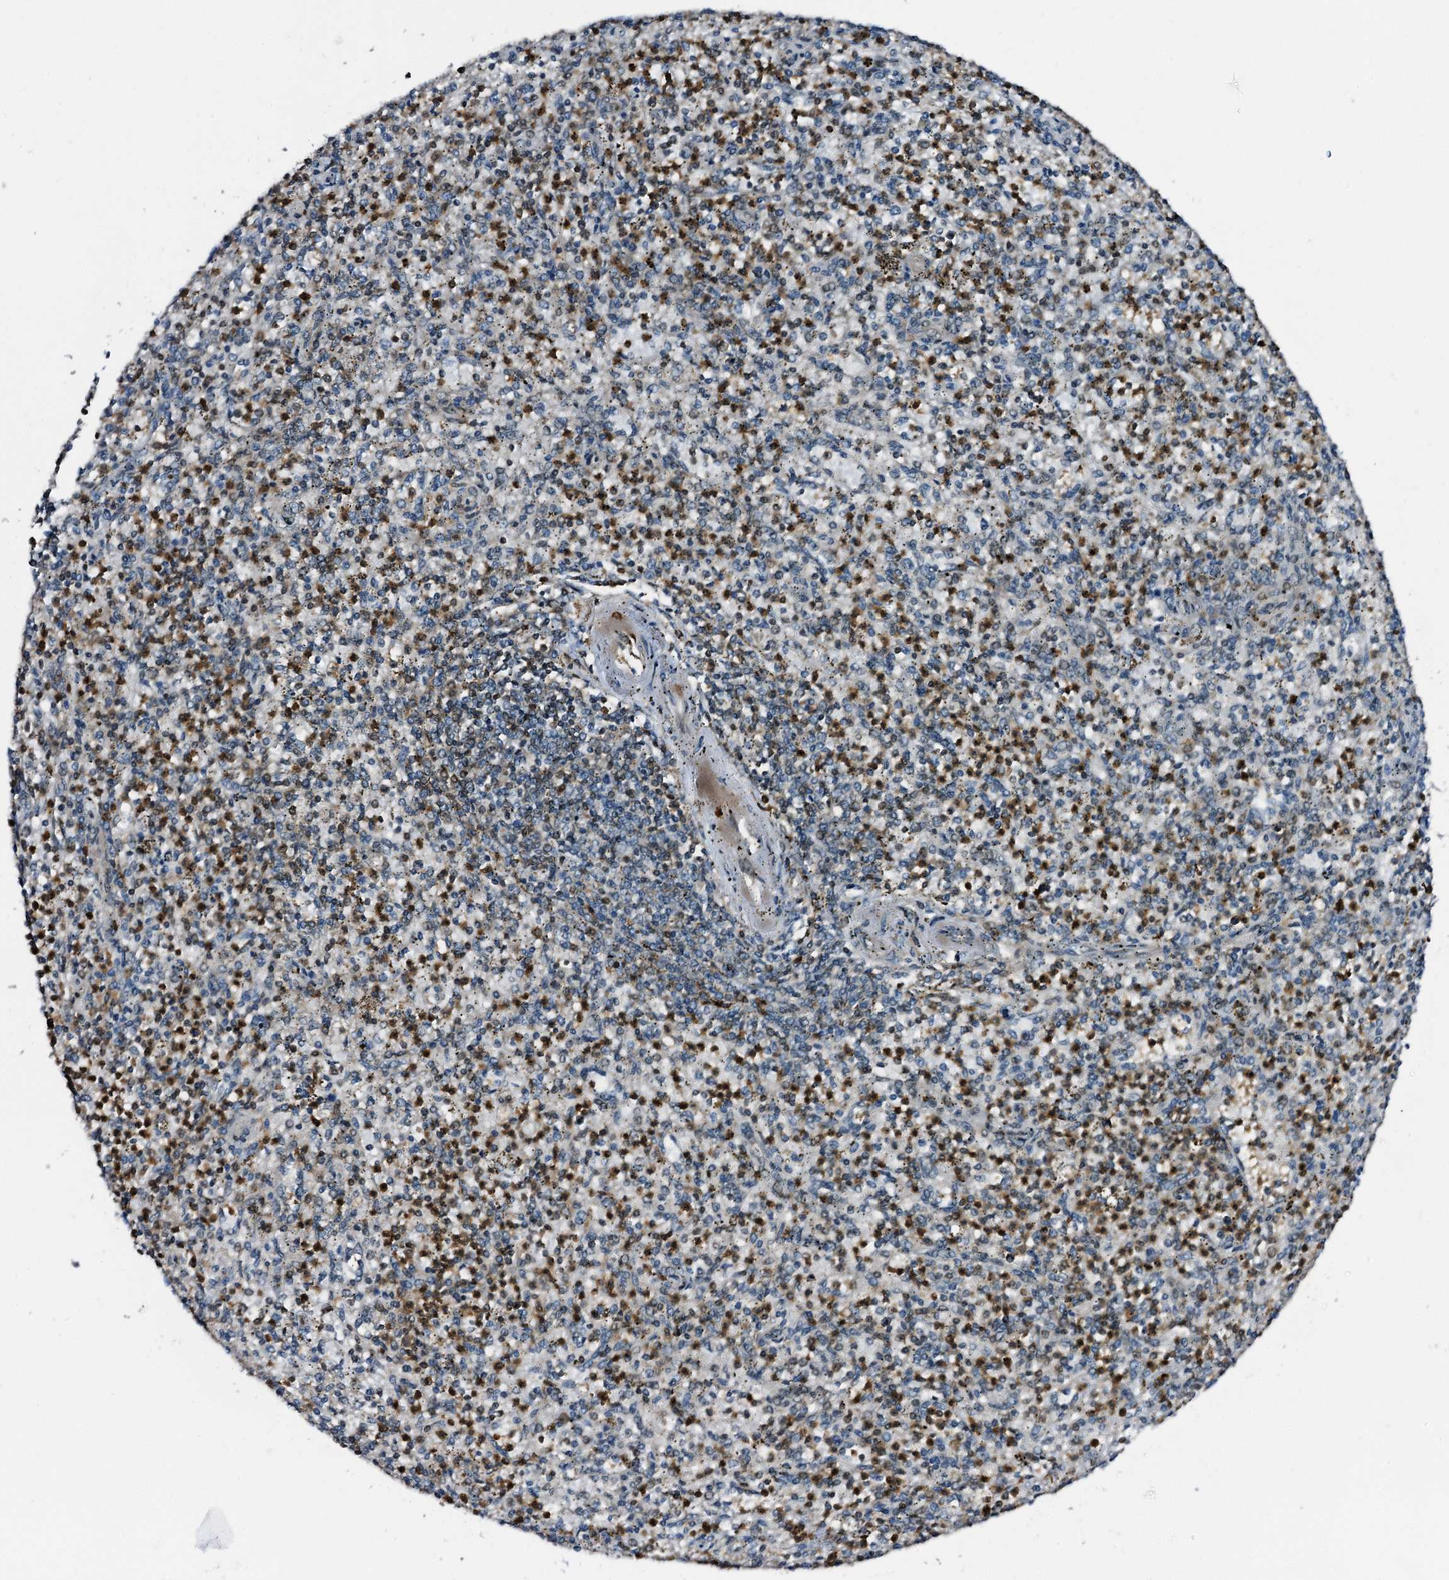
{"staining": {"intensity": "strong", "quantity": "<25%", "location": "cytoplasmic/membranous,nuclear"}, "tissue": "spleen", "cell_type": "Cells in red pulp", "image_type": "normal", "snomed": [{"axis": "morphology", "description": "Normal tissue, NOS"}, {"axis": "topography", "description": "Spleen"}], "caption": "A high-resolution image shows IHC staining of normal spleen, which demonstrates strong cytoplasmic/membranous,nuclear expression in about <25% of cells in red pulp.", "gene": "ZNF609", "patient": {"sex": "male", "age": 72}}